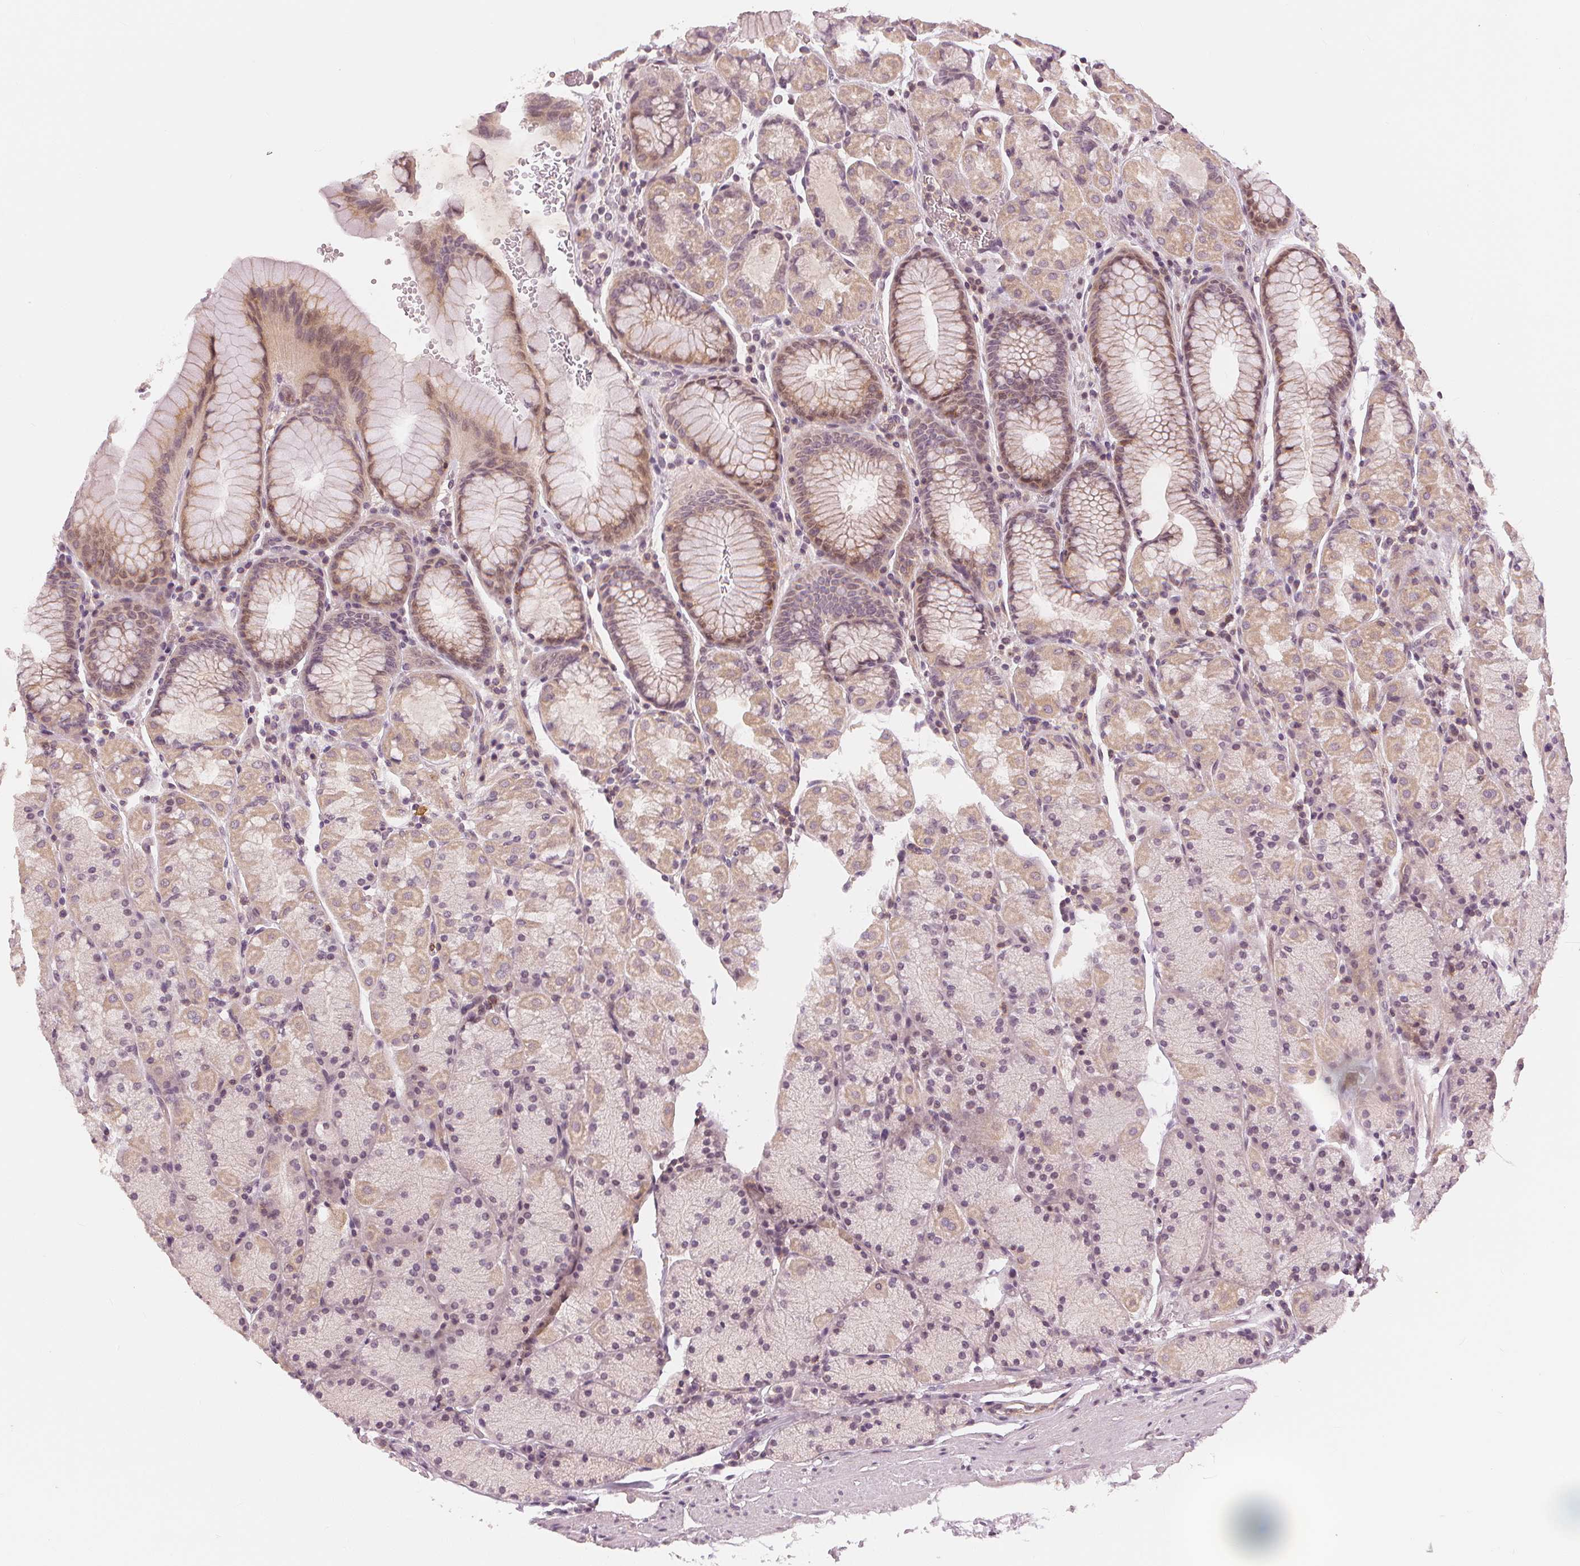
{"staining": {"intensity": "weak", "quantity": "25%-75%", "location": "cytoplasmic/membranous,nuclear"}, "tissue": "stomach", "cell_type": "Glandular cells", "image_type": "normal", "snomed": [{"axis": "morphology", "description": "Normal tissue, NOS"}, {"axis": "topography", "description": "Stomach, upper"}, {"axis": "topography", "description": "Stomach"}], "caption": "Immunohistochemical staining of normal stomach exhibits weak cytoplasmic/membranous,nuclear protein positivity in approximately 25%-75% of glandular cells.", "gene": "SLC34A1", "patient": {"sex": "male", "age": 76}}